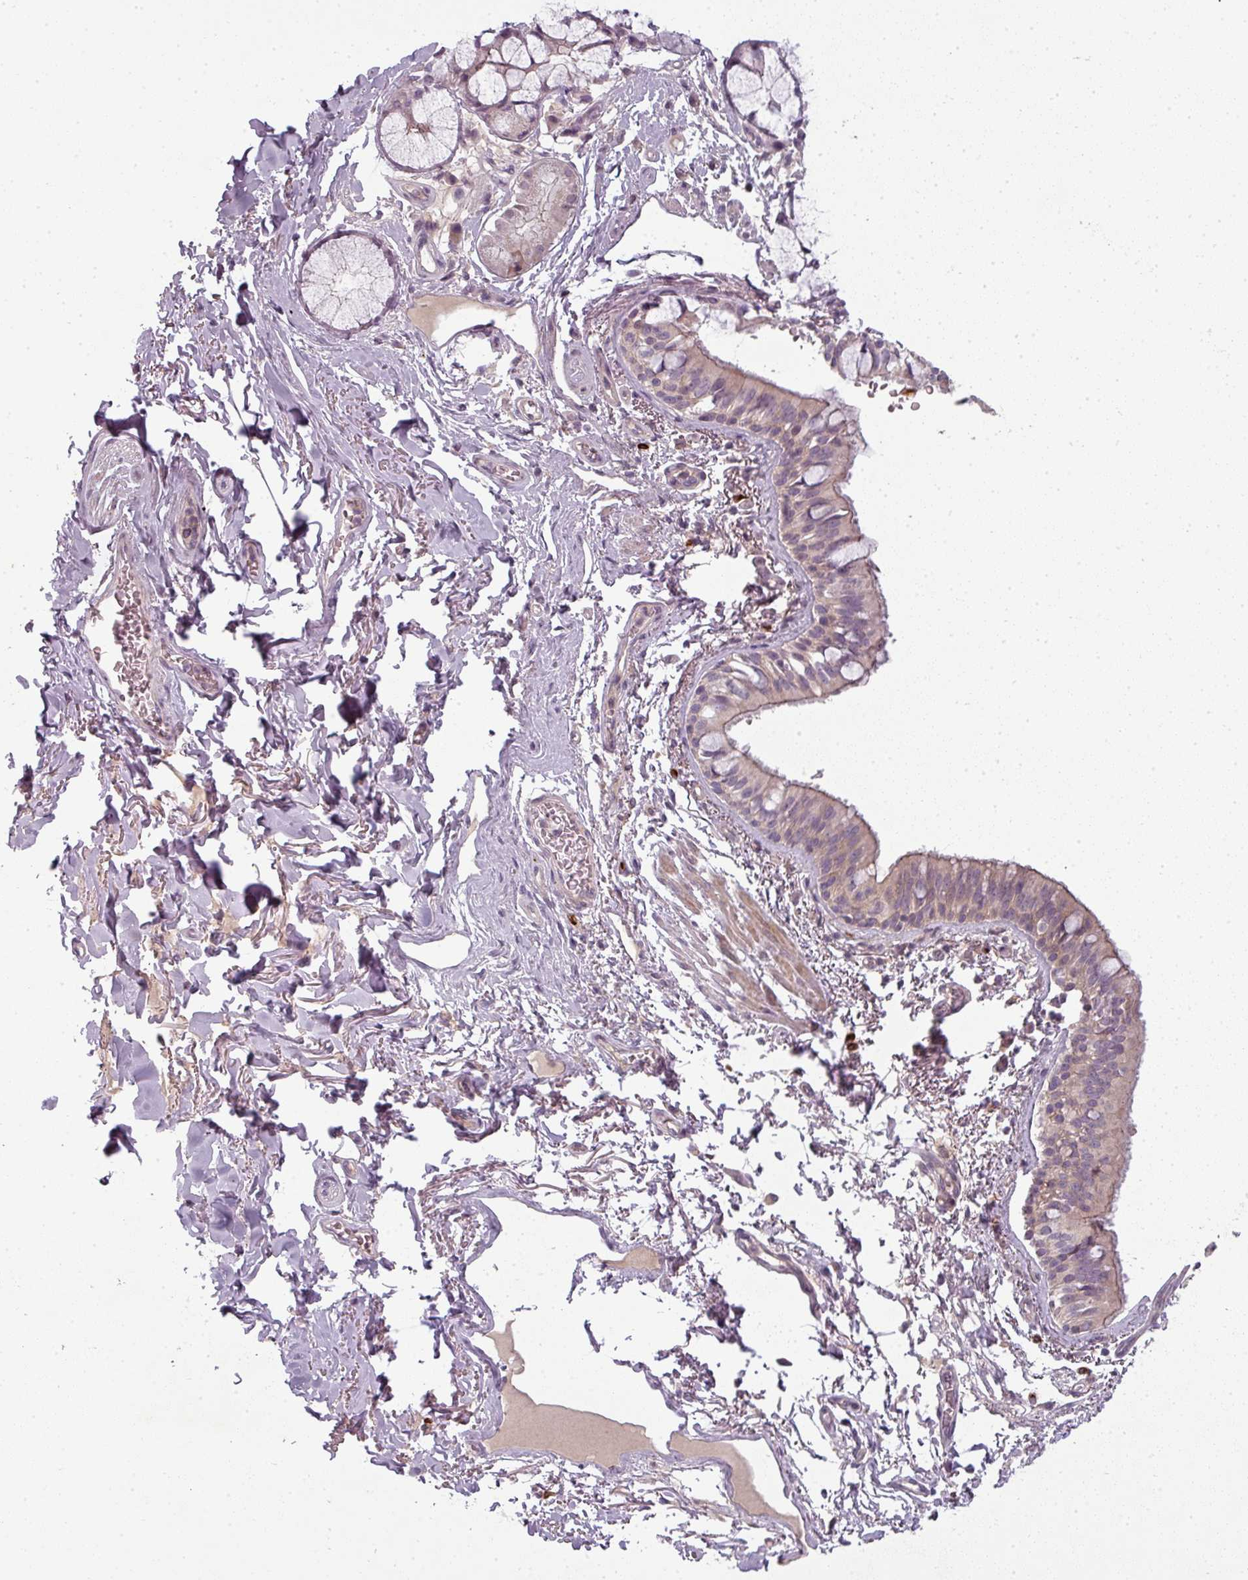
{"staining": {"intensity": "weak", "quantity": "<25%", "location": "cytoplasmic/membranous"}, "tissue": "bronchus", "cell_type": "Respiratory epithelial cells", "image_type": "normal", "snomed": [{"axis": "morphology", "description": "Normal tissue, NOS"}, {"axis": "topography", "description": "Bronchus"}], "caption": "This histopathology image is of unremarkable bronchus stained with IHC to label a protein in brown with the nuclei are counter-stained blue. There is no expression in respiratory epithelial cells. (DAB (3,3'-diaminobenzidine) IHC, high magnification).", "gene": "SLC16A9", "patient": {"sex": "male", "age": 70}}